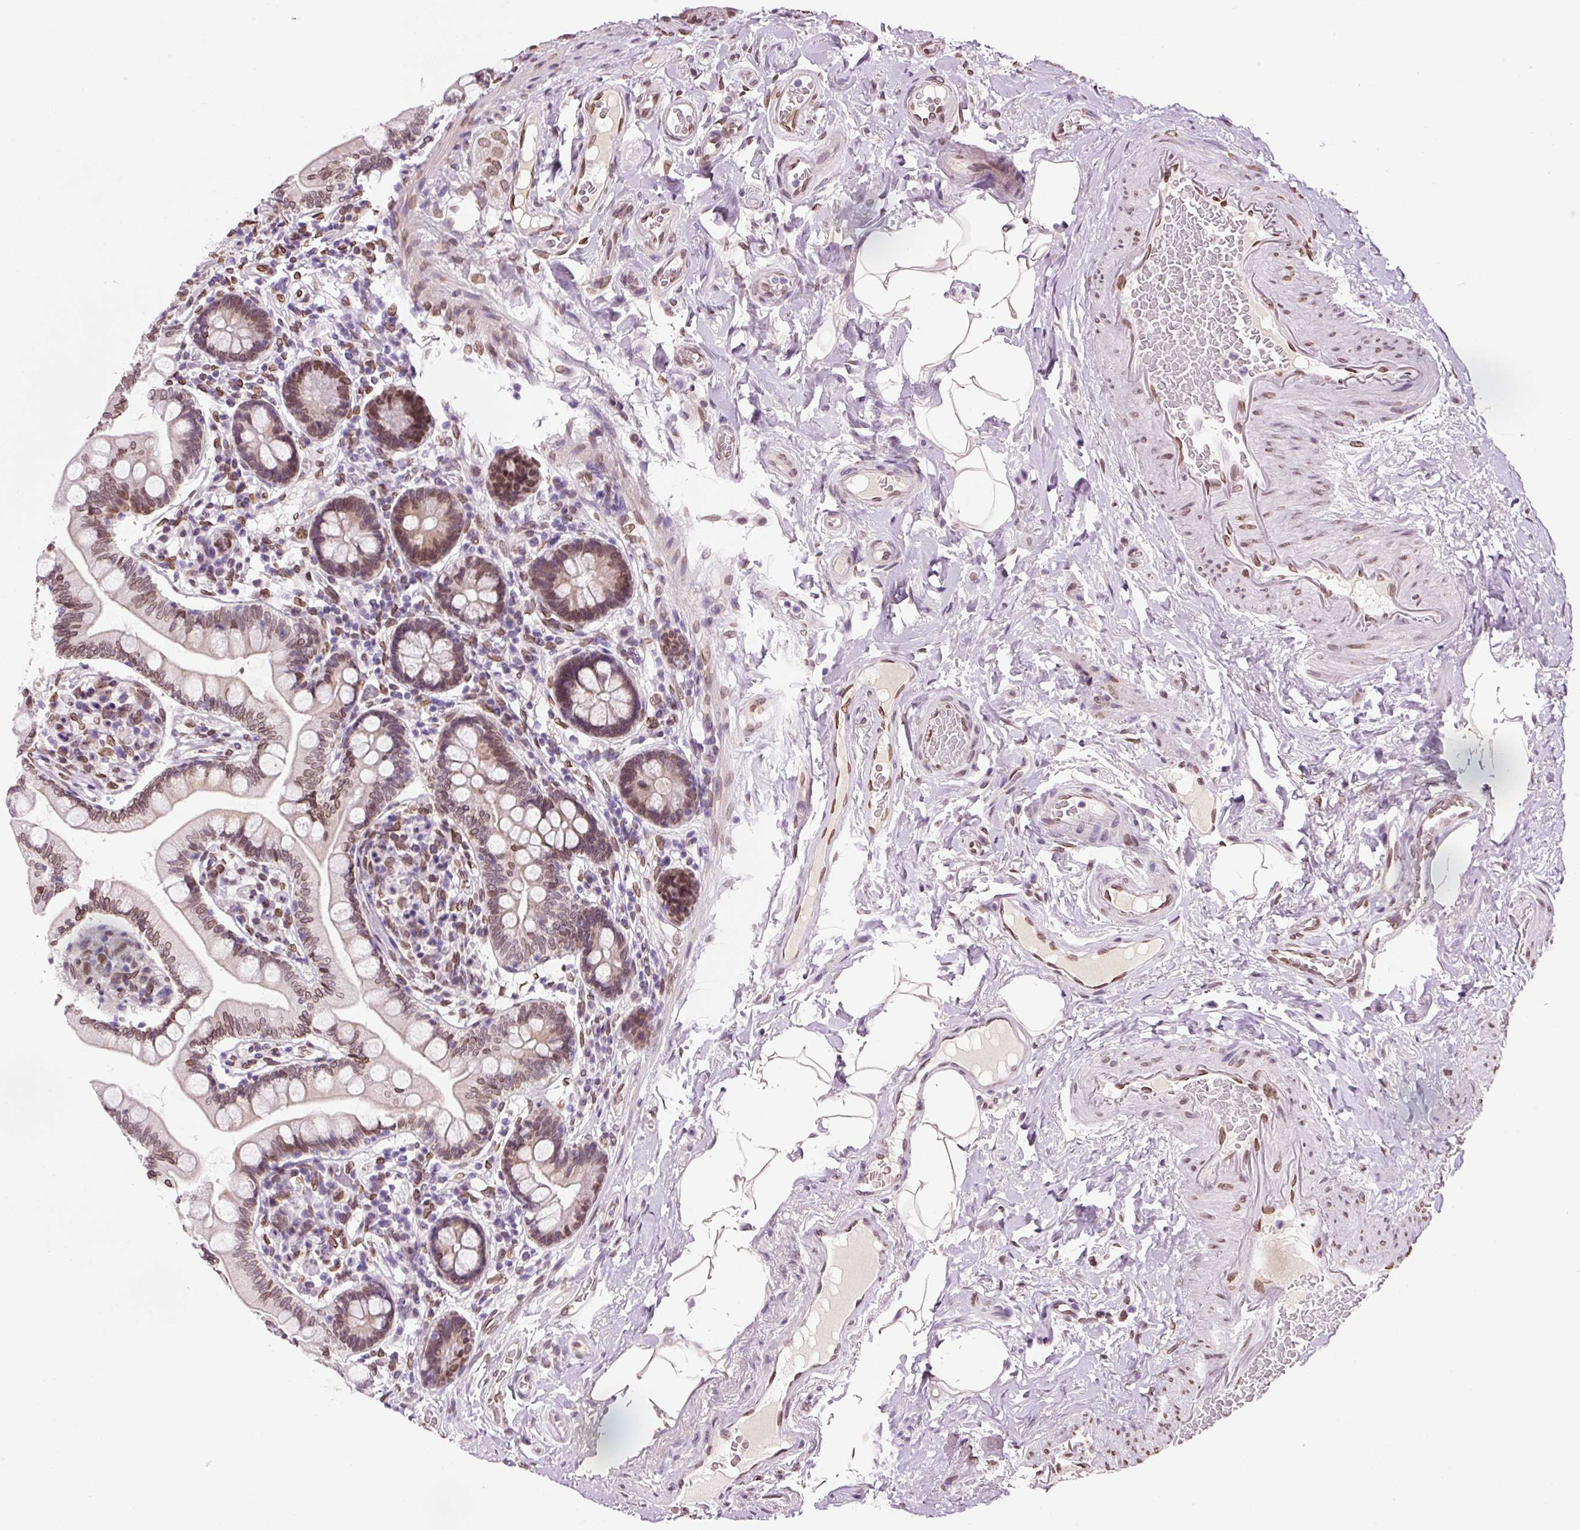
{"staining": {"intensity": "moderate", "quantity": ">75%", "location": "cytoplasmic/membranous,nuclear"}, "tissue": "small intestine", "cell_type": "Glandular cells", "image_type": "normal", "snomed": [{"axis": "morphology", "description": "Normal tissue, NOS"}, {"axis": "topography", "description": "Small intestine"}], "caption": "A photomicrograph of human small intestine stained for a protein reveals moderate cytoplasmic/membranous,nuclear brown staining in glandular cells.", "gene": "ZNF224", "patient": {"sex": "female", "age": 64}}